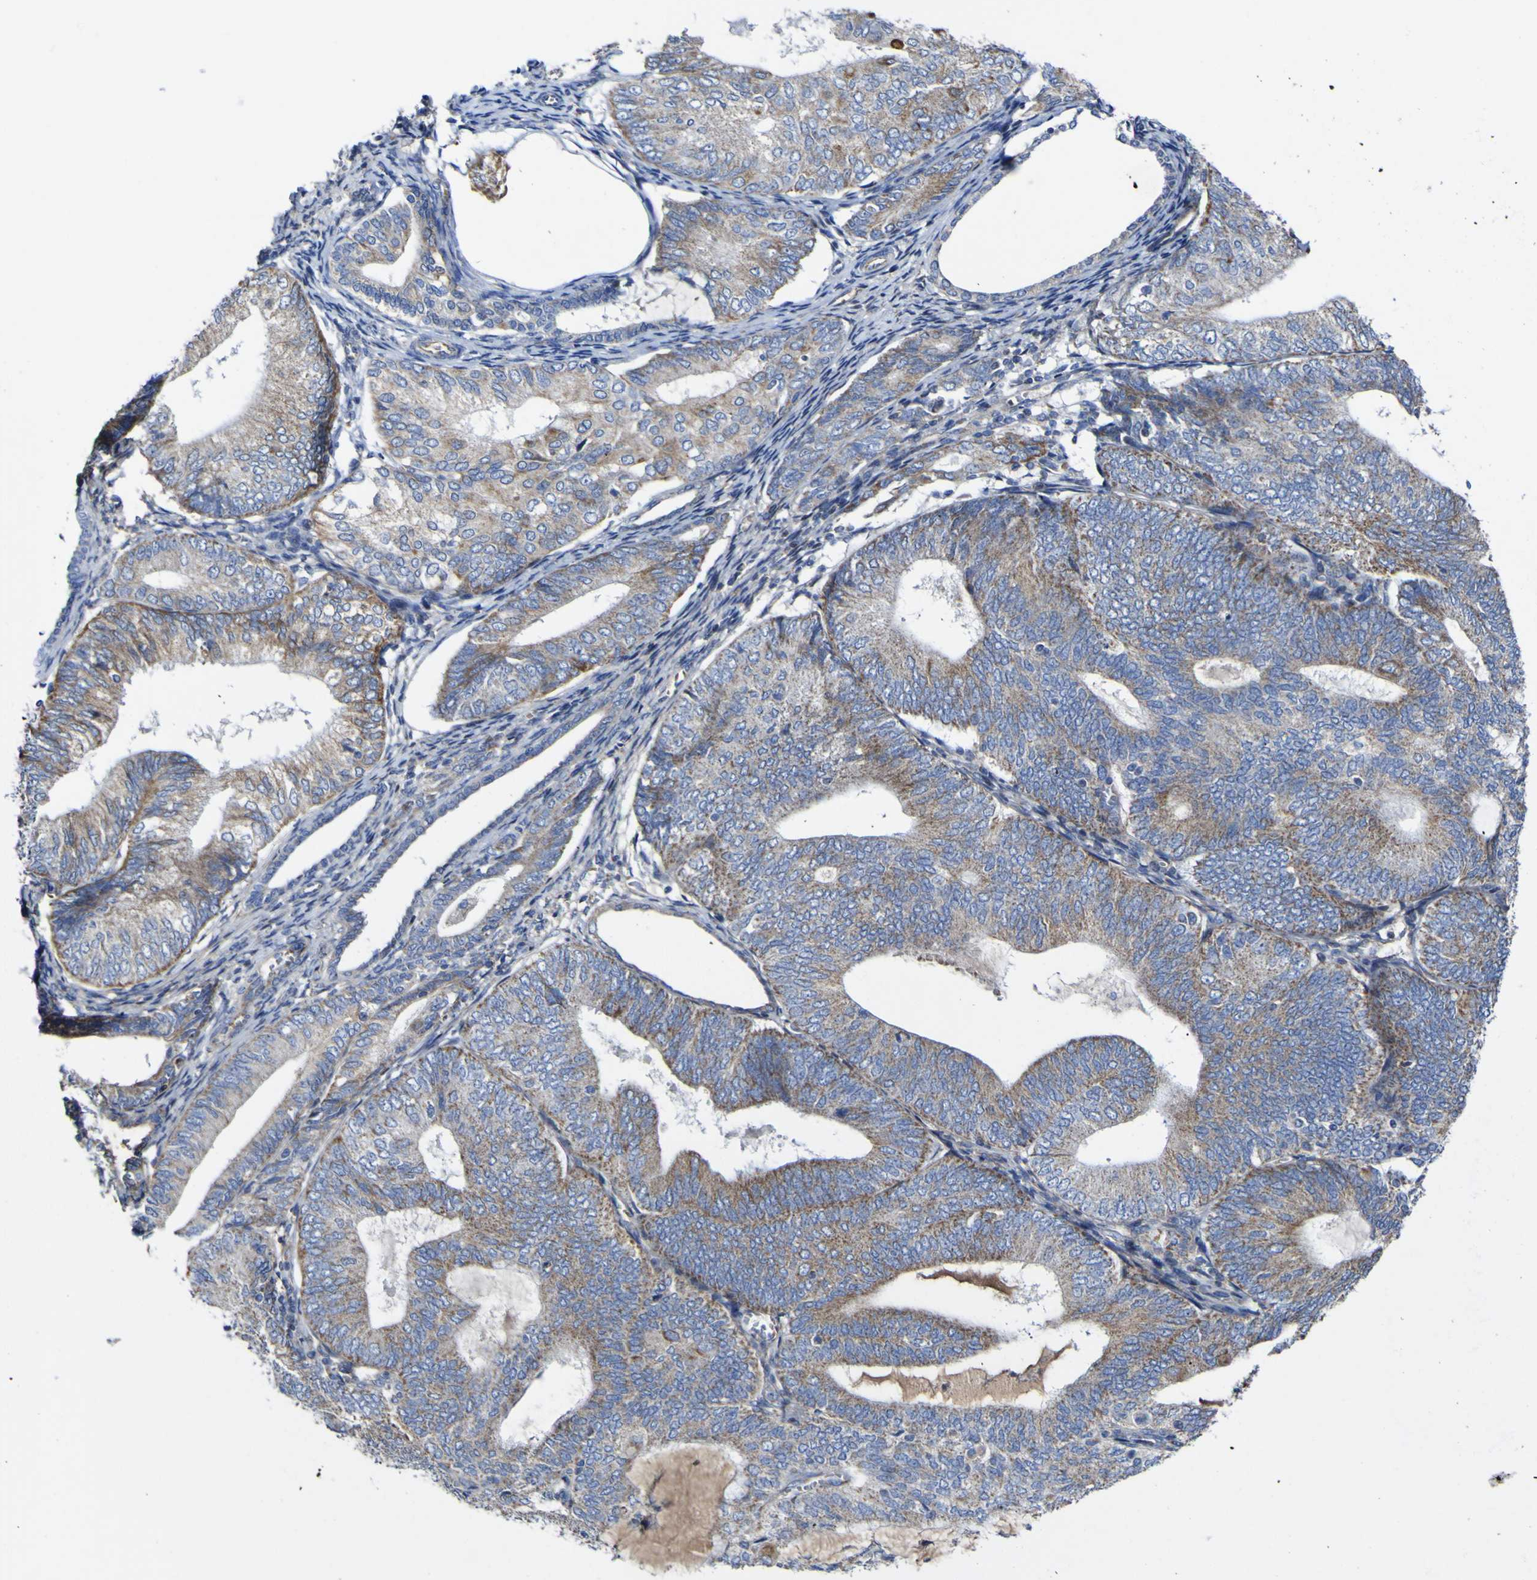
{"staining": {"intensity": "moderate", "quantity": ">75%", "location": "cytoplasmic/membranous"}, "tissue": "endometrial cancer", "cell_type": "Tumor cells", "image_type": "cancer", "snomed": [{"axis": "morphology", "description": "Adenocarcinoma, NOS"}, {"axis": "topography", "description": "Endometrium"}], "caption": "Human endometrial adenocarcinoma stained for a protein (brown) exhibits moderate cytoplasmic/membranous positive expression in about >75% of tumor cells.", "gene": "CCDC90B", "patient": {"sex": "female", "age": 81}}